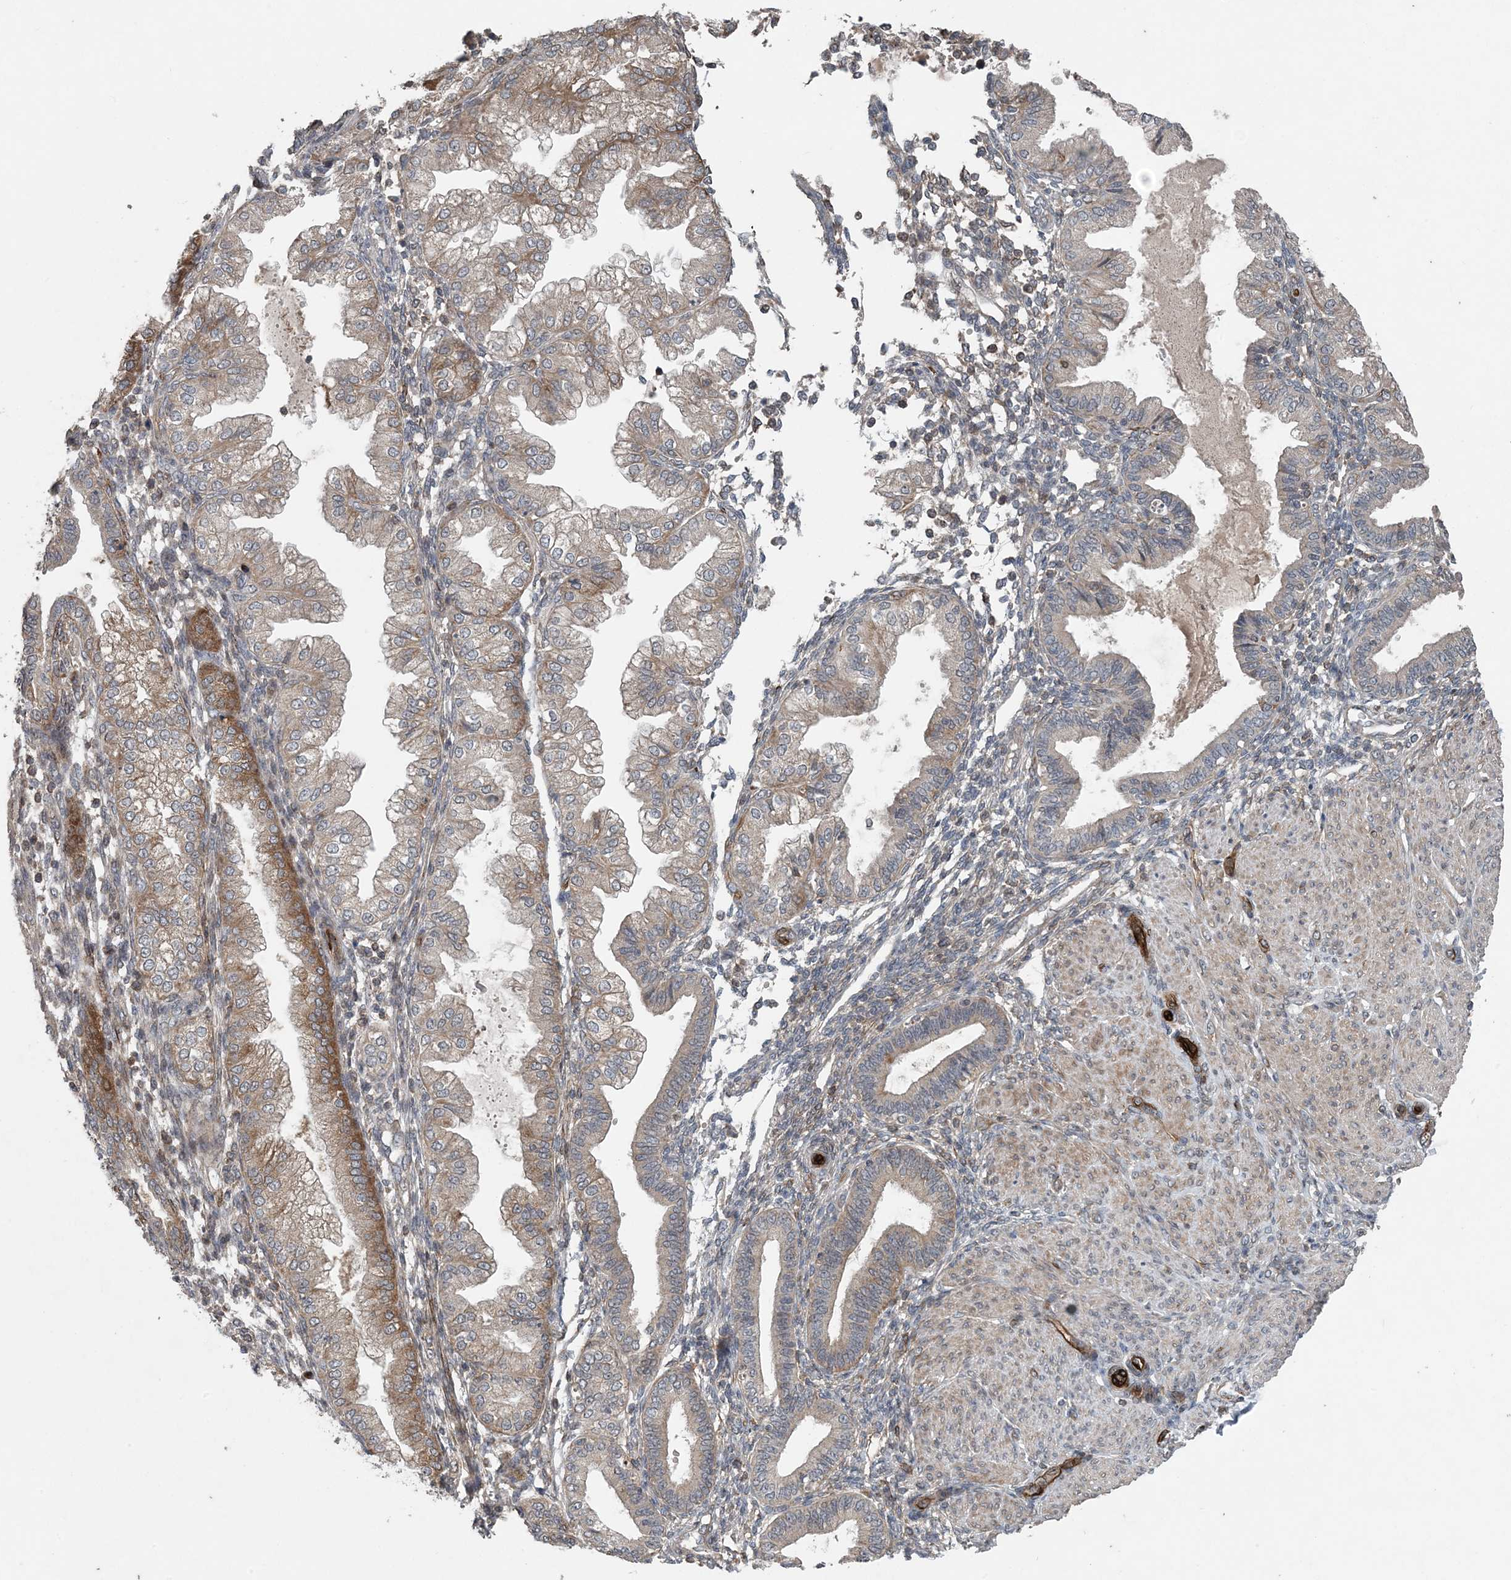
{"staining": {"intensity": "negative", "quantity": "none", "location": "none"}, "tissue": "endometrium", "cell_type": "Cells in endometrial stroma", "image_type": "normal", "snomed": [{"axis": "morphology", "description": "Normal tissue, NOS"}, {"axis": "topography", "description": "Endometrium"}], "caption": "An immunohistochemistry micrograph of benign endometrium is shown. There is no staining in cells in endometrial stroma of endometrium. Brightfield microscopy of immunohistochemistry (IHC) stained with DAB (3,3'-diaminobenzidine) (brown) and hematoxylin (blue), captured at high magnification.", "gene": "MYO9B", "patient": {"sex": "female", "age": 53}}